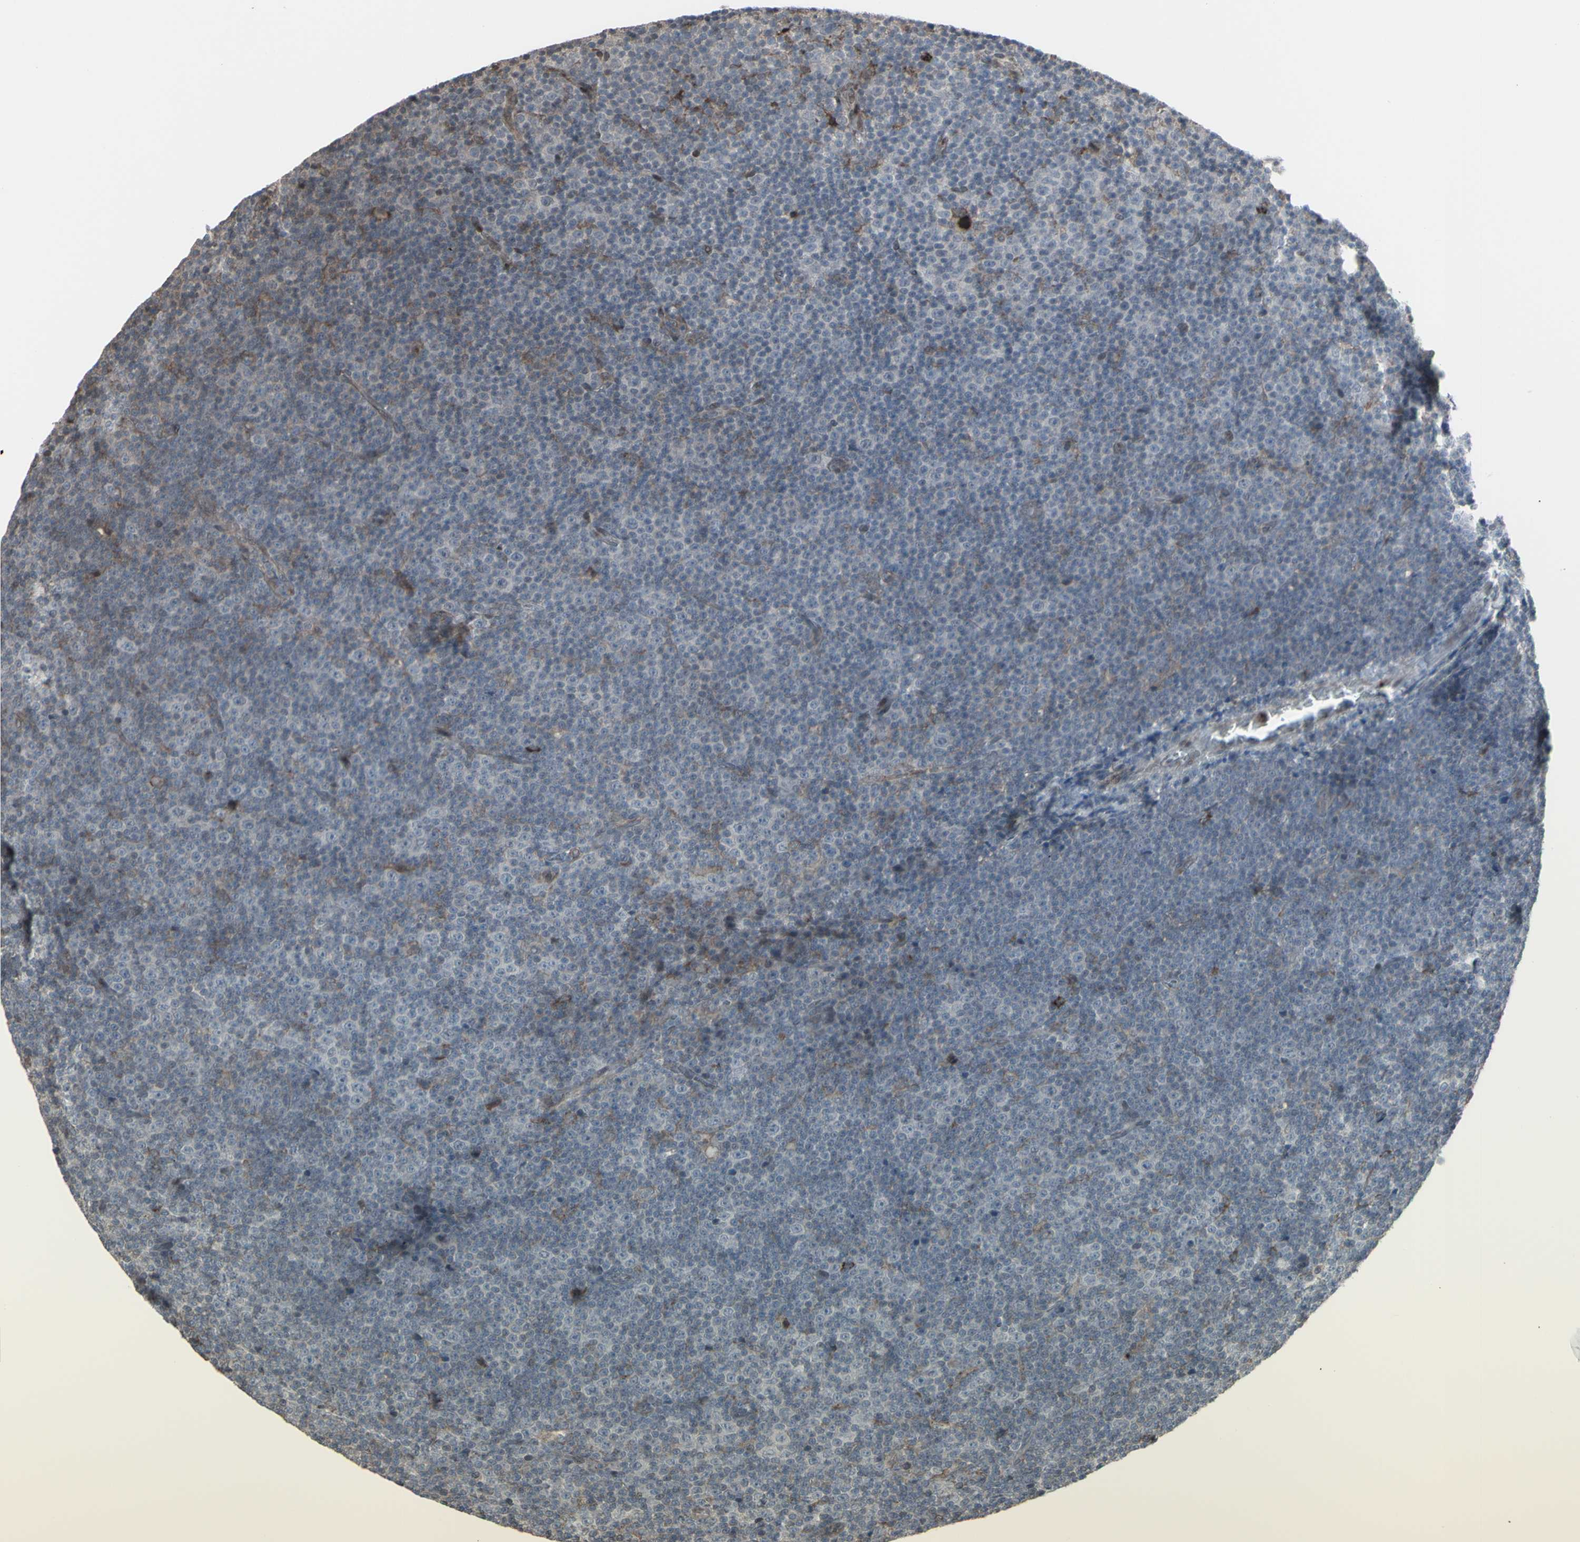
{"staining": {"intensity": "negative", "quantity": "none", "location": "none"}, "tissue": "lymphoma", "cell_type": "Tumor cells", "image_type": "cancer", "snomed": [{"axis": "morphology", "description": "Malignant lymphoma, non-Hodgkin's type, Low grade"}, {"axis": "topography", "description": "Lymph node"}], "caption": "Histopathology image shows no significant protein staining in tumor cells of low-grade malignant lymphoma, non-Hodgkin's type.", "gene": "CD33", "patient": {"sex": "female", "age": 67}}